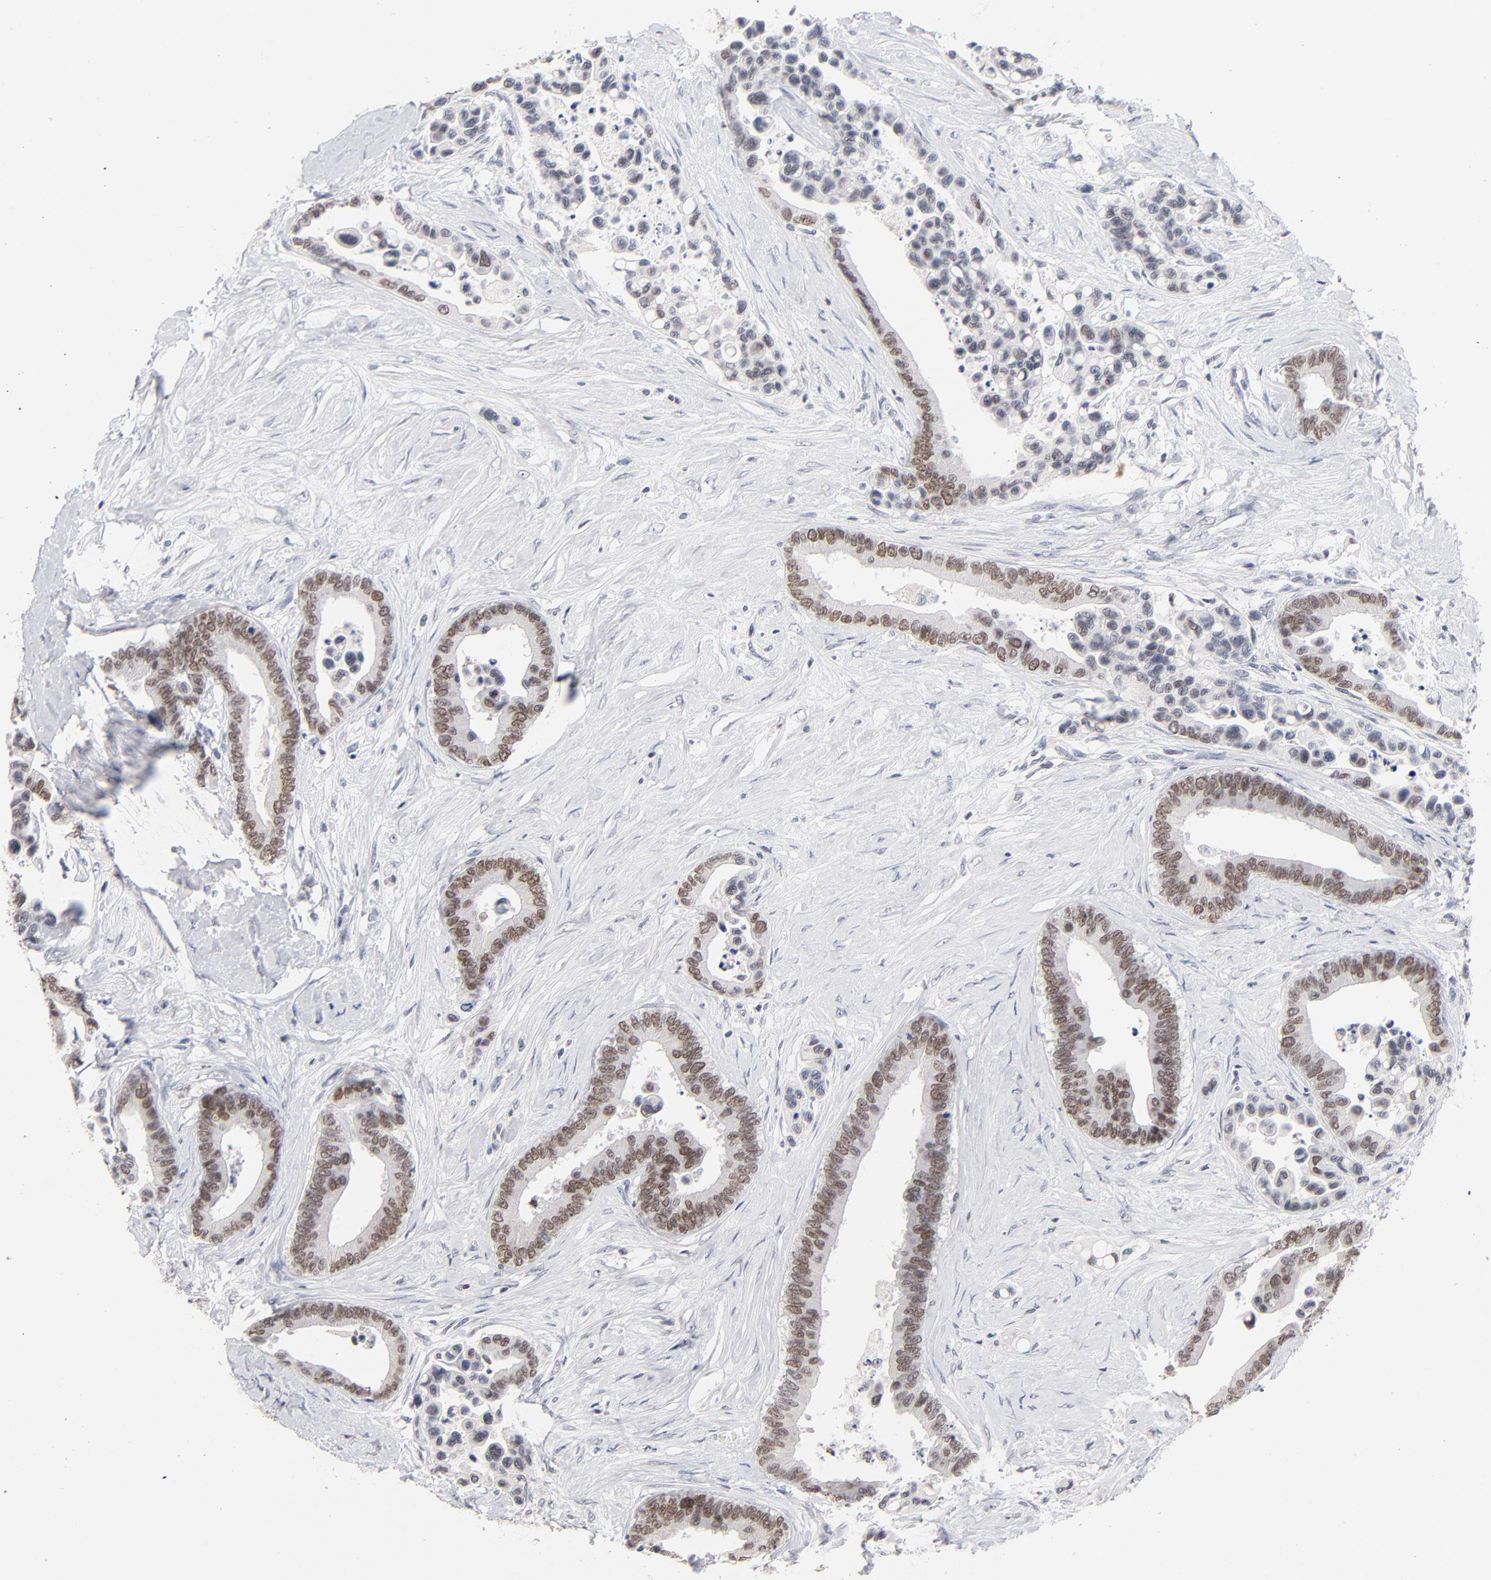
{"staining": {"intensity": "weak", "quantity": ">75%", "location": "nuclear"}, "tissue": "colorectal cancer", "cell_type": "Tumor cells", "image_type": "cancer", "snomed": [{"axis": "morphology", "description": "Adenocarcinoma, NOS"}, {"axis": "topography", "description": "Colon"}], "caption": "DAB (3,3'-diaminobenzidine) immunohistochemical staining of human colorectal cancer (adenocarcinoma) demonstrates weak nuclear protein positivity in about >75% of tumor cells.", "gene": "ORC2", "patient": {"sex": "male", "age": 82}}